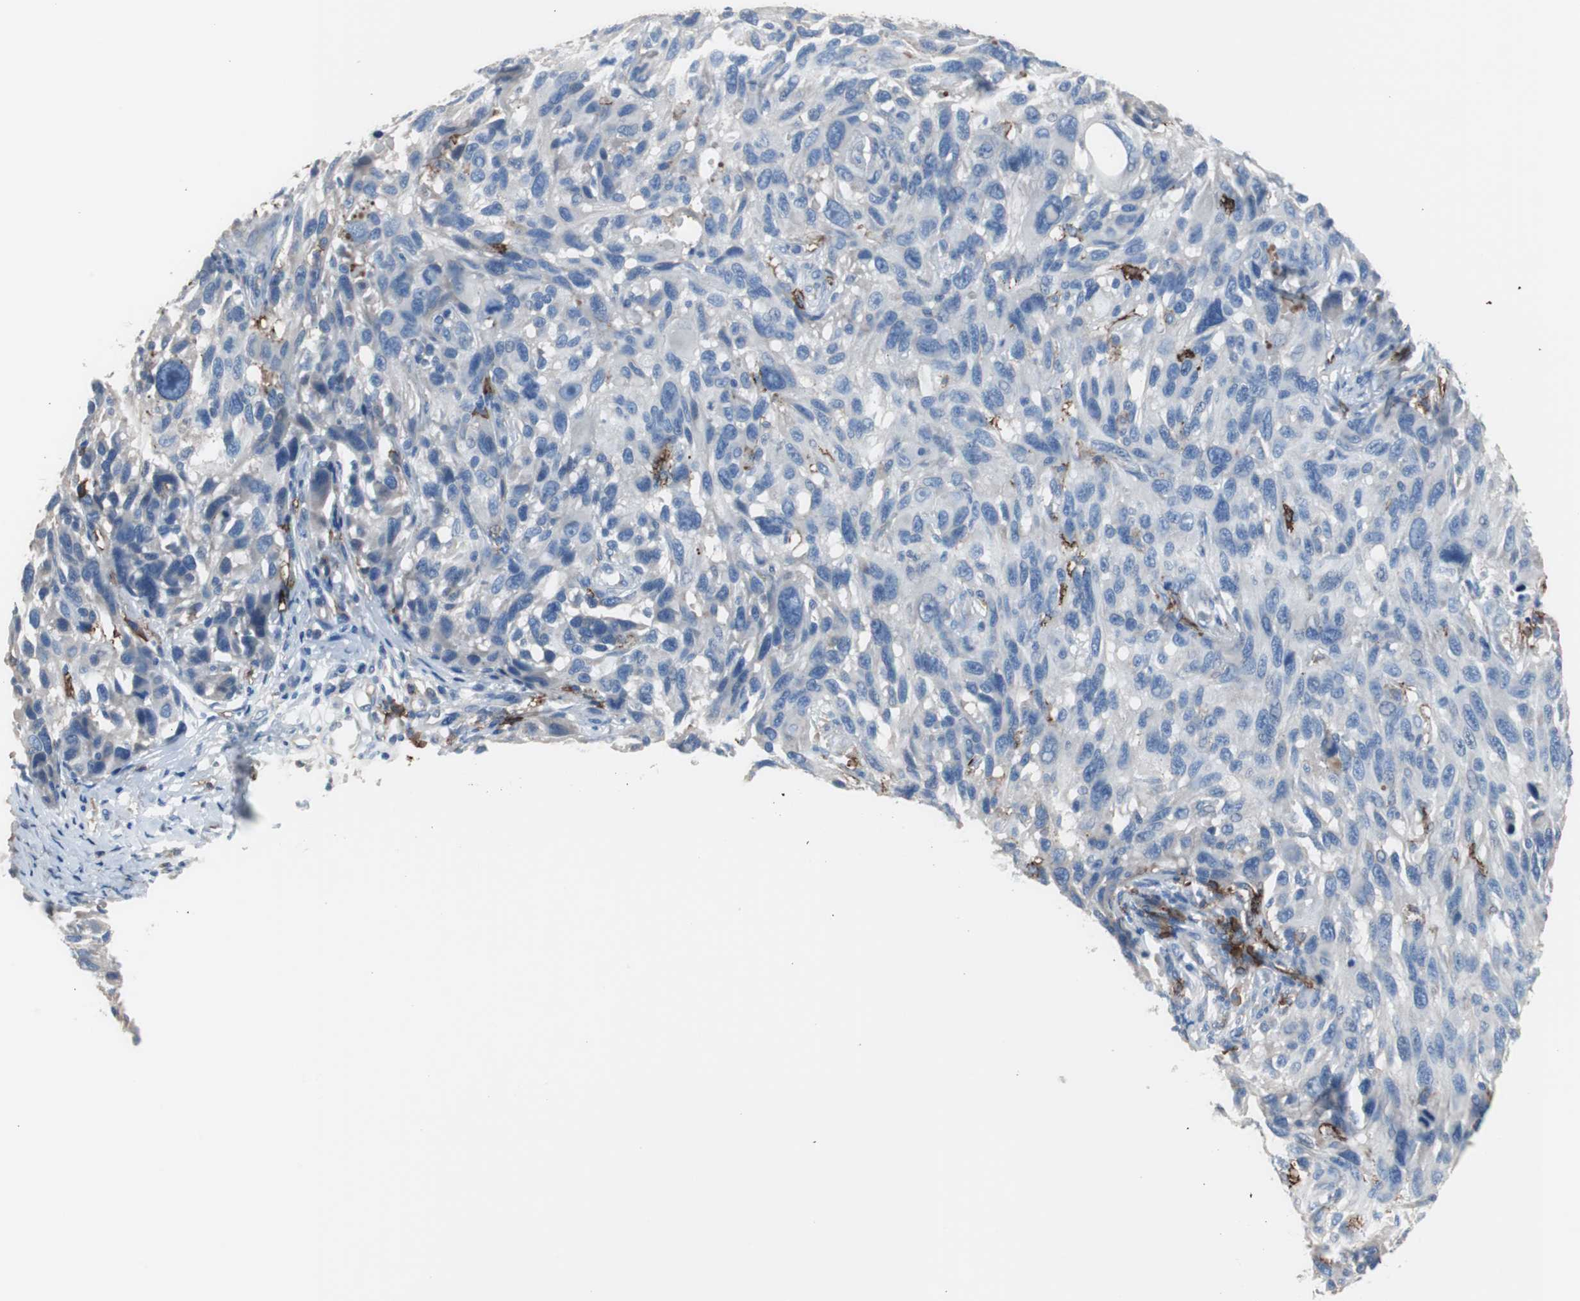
{"staining": {"intensity": "negative", "quantity": "none", "location": "none"}, "tissue": "melanoma", "cell_type": "Tumor cells", "image_type": "cancer", "snomed": [{"axis": "morphology", "description": "Malignant melanoma, NOS"}, {"axis": "topography", "description": "Skin"}], "caption": "Tumor cells show no significant protein positivity in malignant melanoma.", "gene": "FCGR2B", "patient": {"sex": "male", "age": 53}}